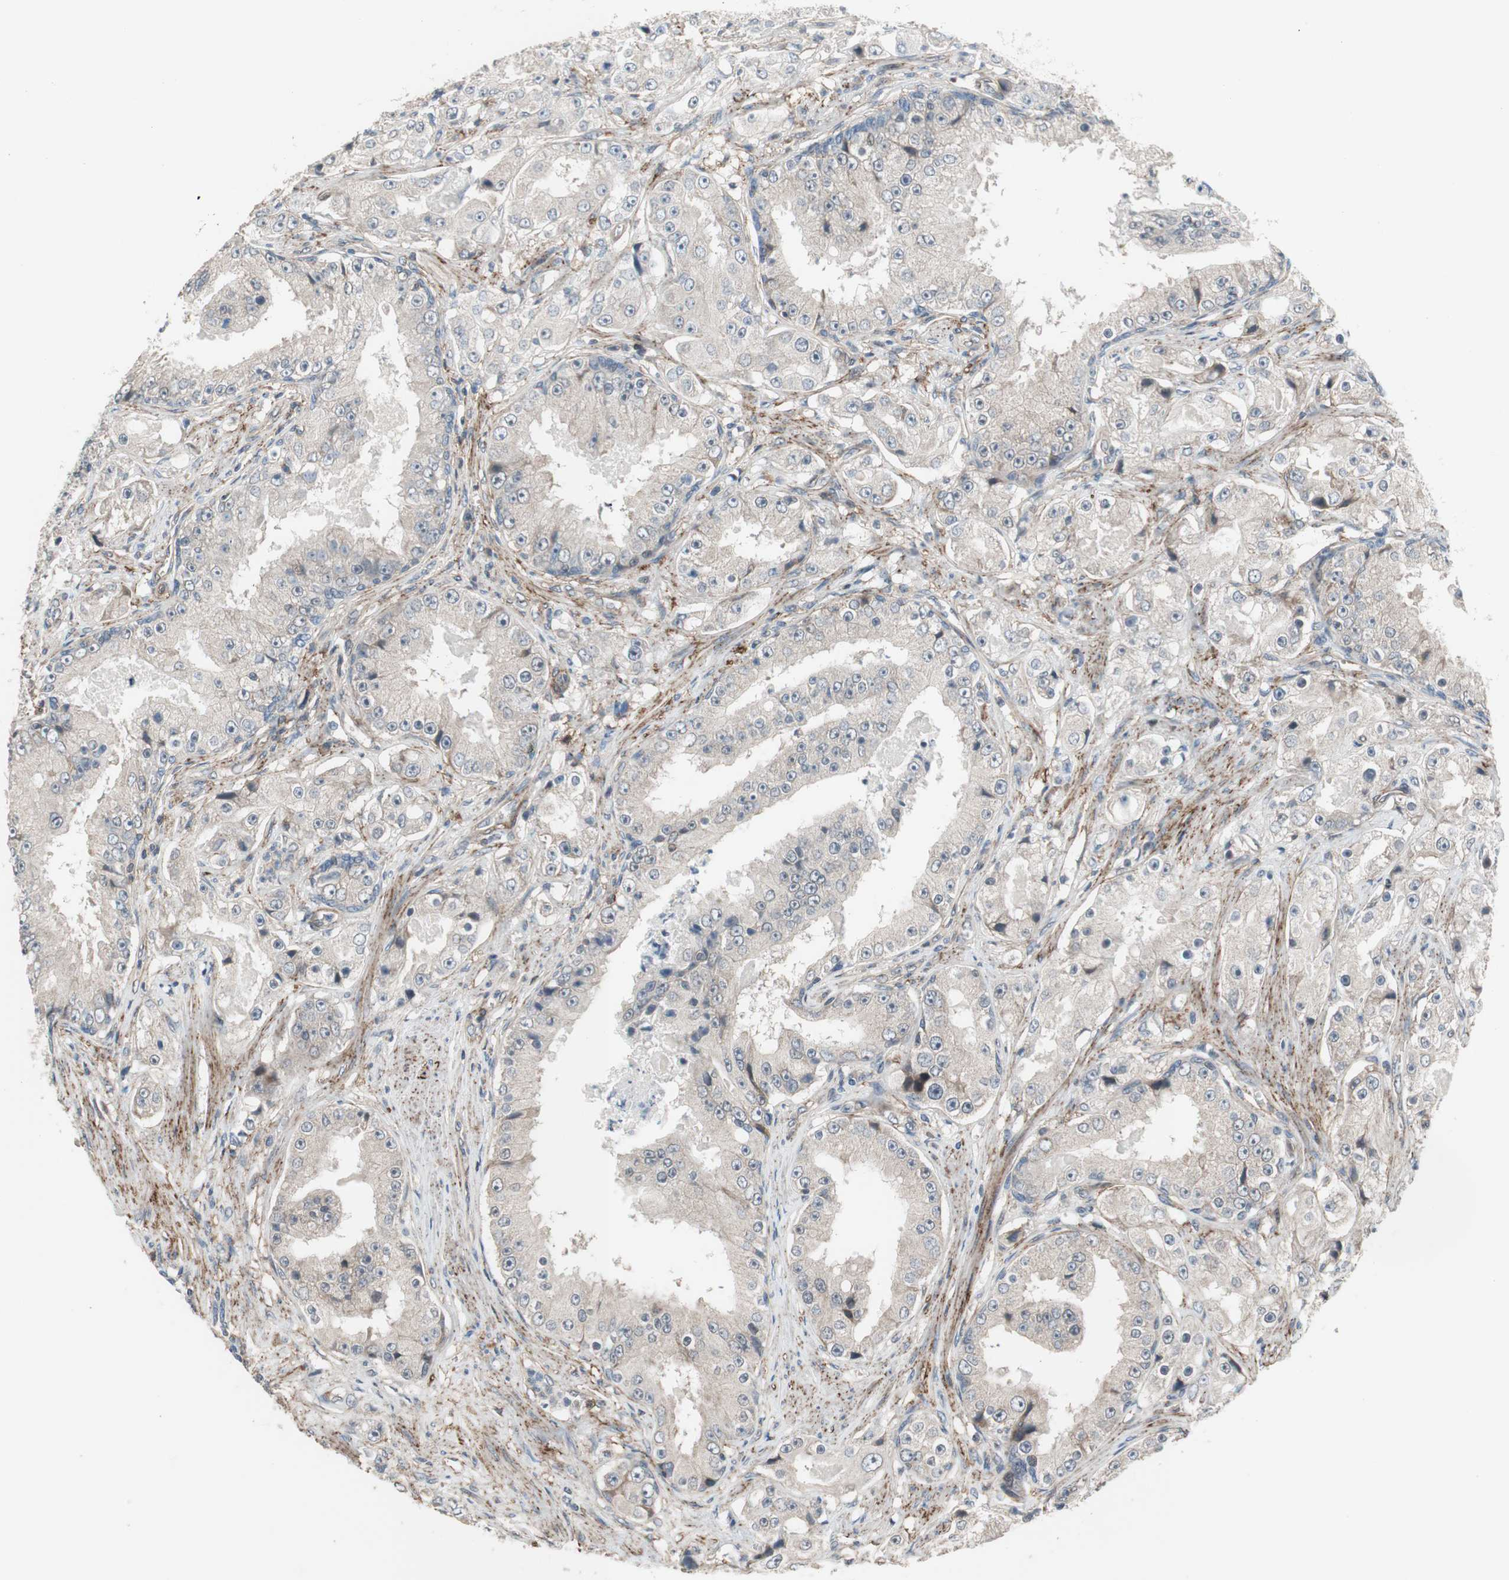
{"staining": {"intensity": "negative", "quantity": "none", "location": "none"}, "tissue": "prostate cancer", "cell_type": "Tumor cells", "image_type": "cancer", "snomed": [{"axis": "morphology", "description": "Adenocarcinoma, High grade"}, {"axis": "topography", "description": "Prostate"}], "caption": "An immunohistochemistry photomicrograph of prostate adenocarcinoma (high-grade) is shown. There is no staining in tumor cells of prostate adenocarcinoma (high-grade).", "gene": "GRHL1", "patient": {"sex": "male", "age": 73}}